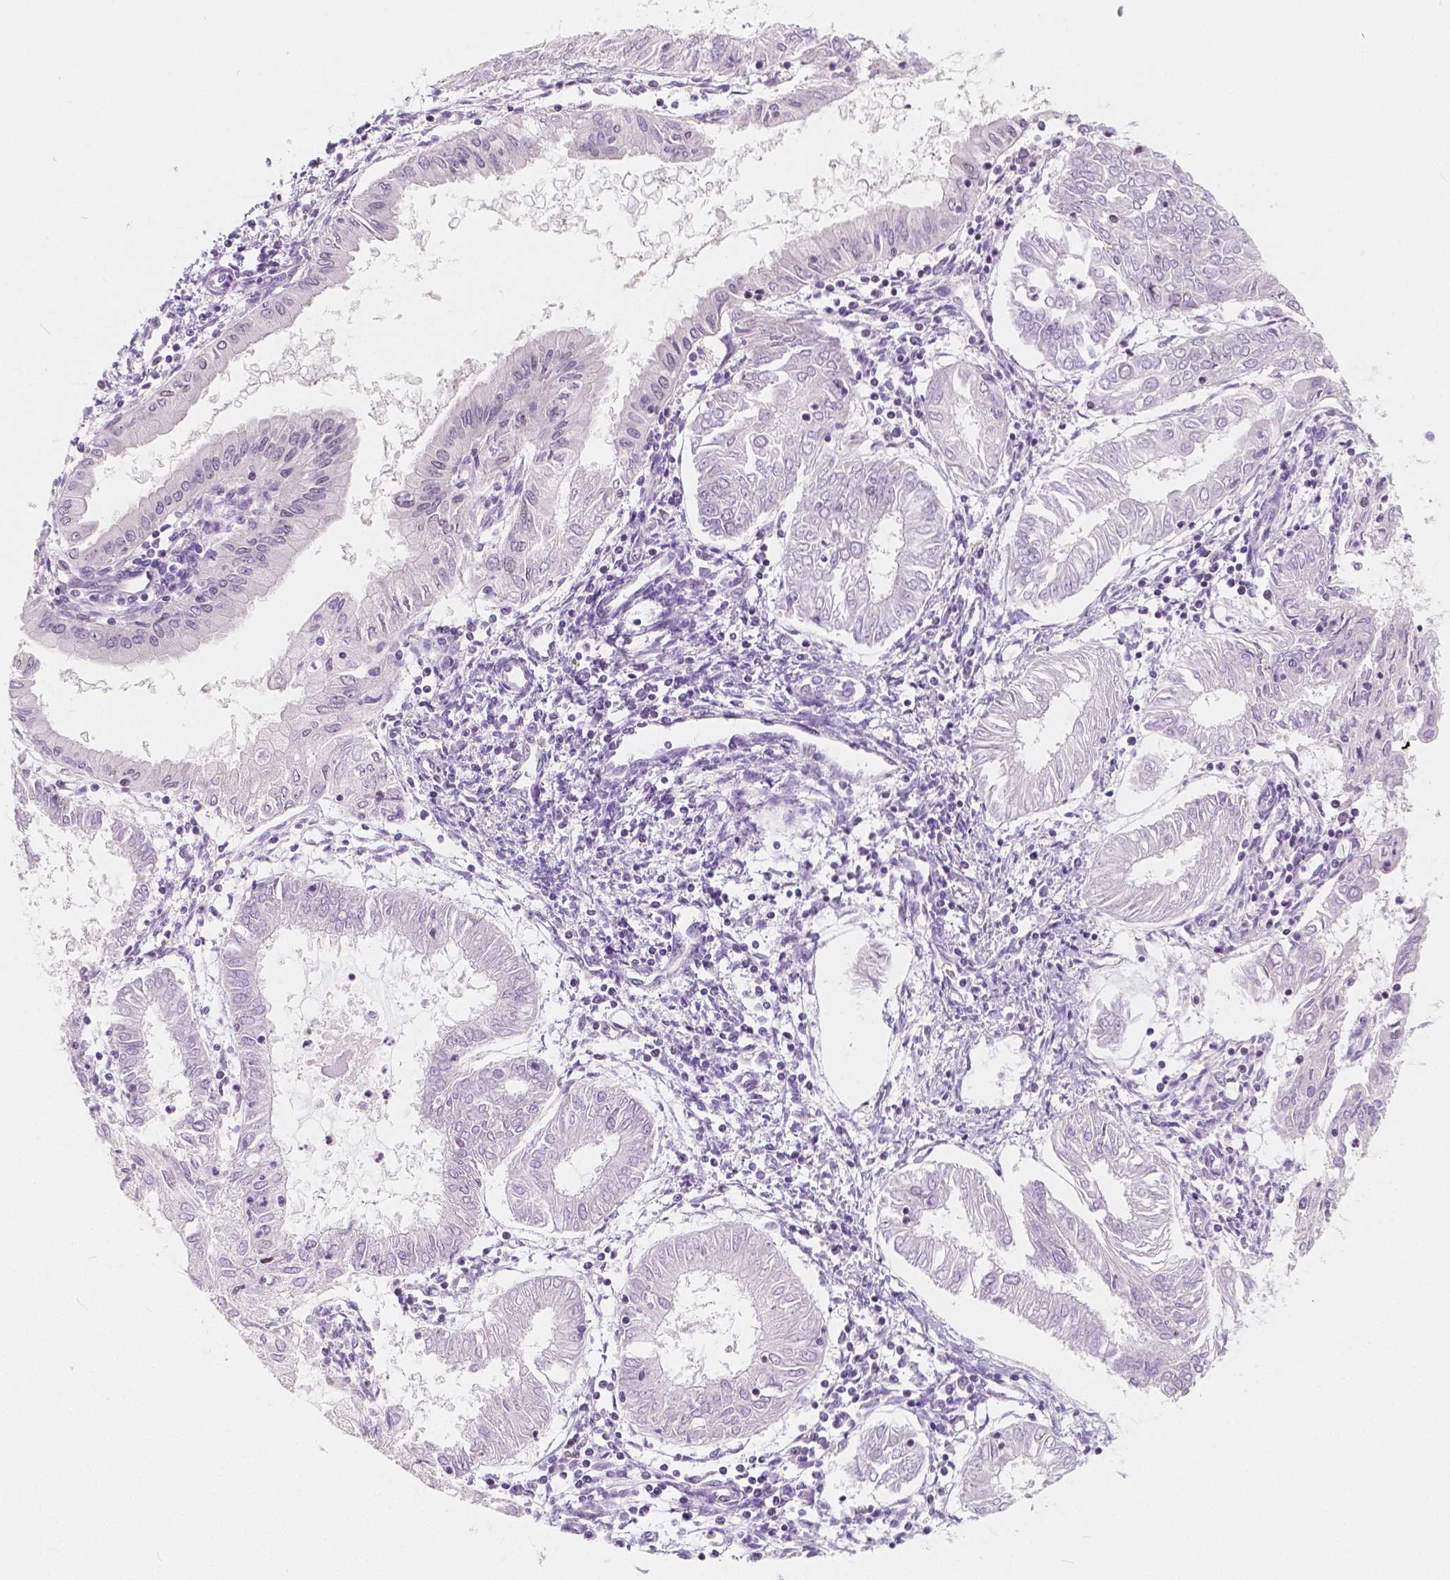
{"staining": {"intensity": "negative", "quantity": "none", "location": "none"}, "tissue": "endometrial cancer", "cell_type": "Tumor cells", "image_type": "cancer", "snomed": [{"axis": "morphology", "description": "Adenocarcinoma, NOS"}, {"axis": "topography", "description": "Endometrium"}], "caption": "Immunohistochemistry photomicrograph of human endometrial adenocarcinoma stained for a protein (brown), which displays no positivity in tumor cells.", "gene": "NOLC1", "patient": {"sex": "female", "age": 68}}